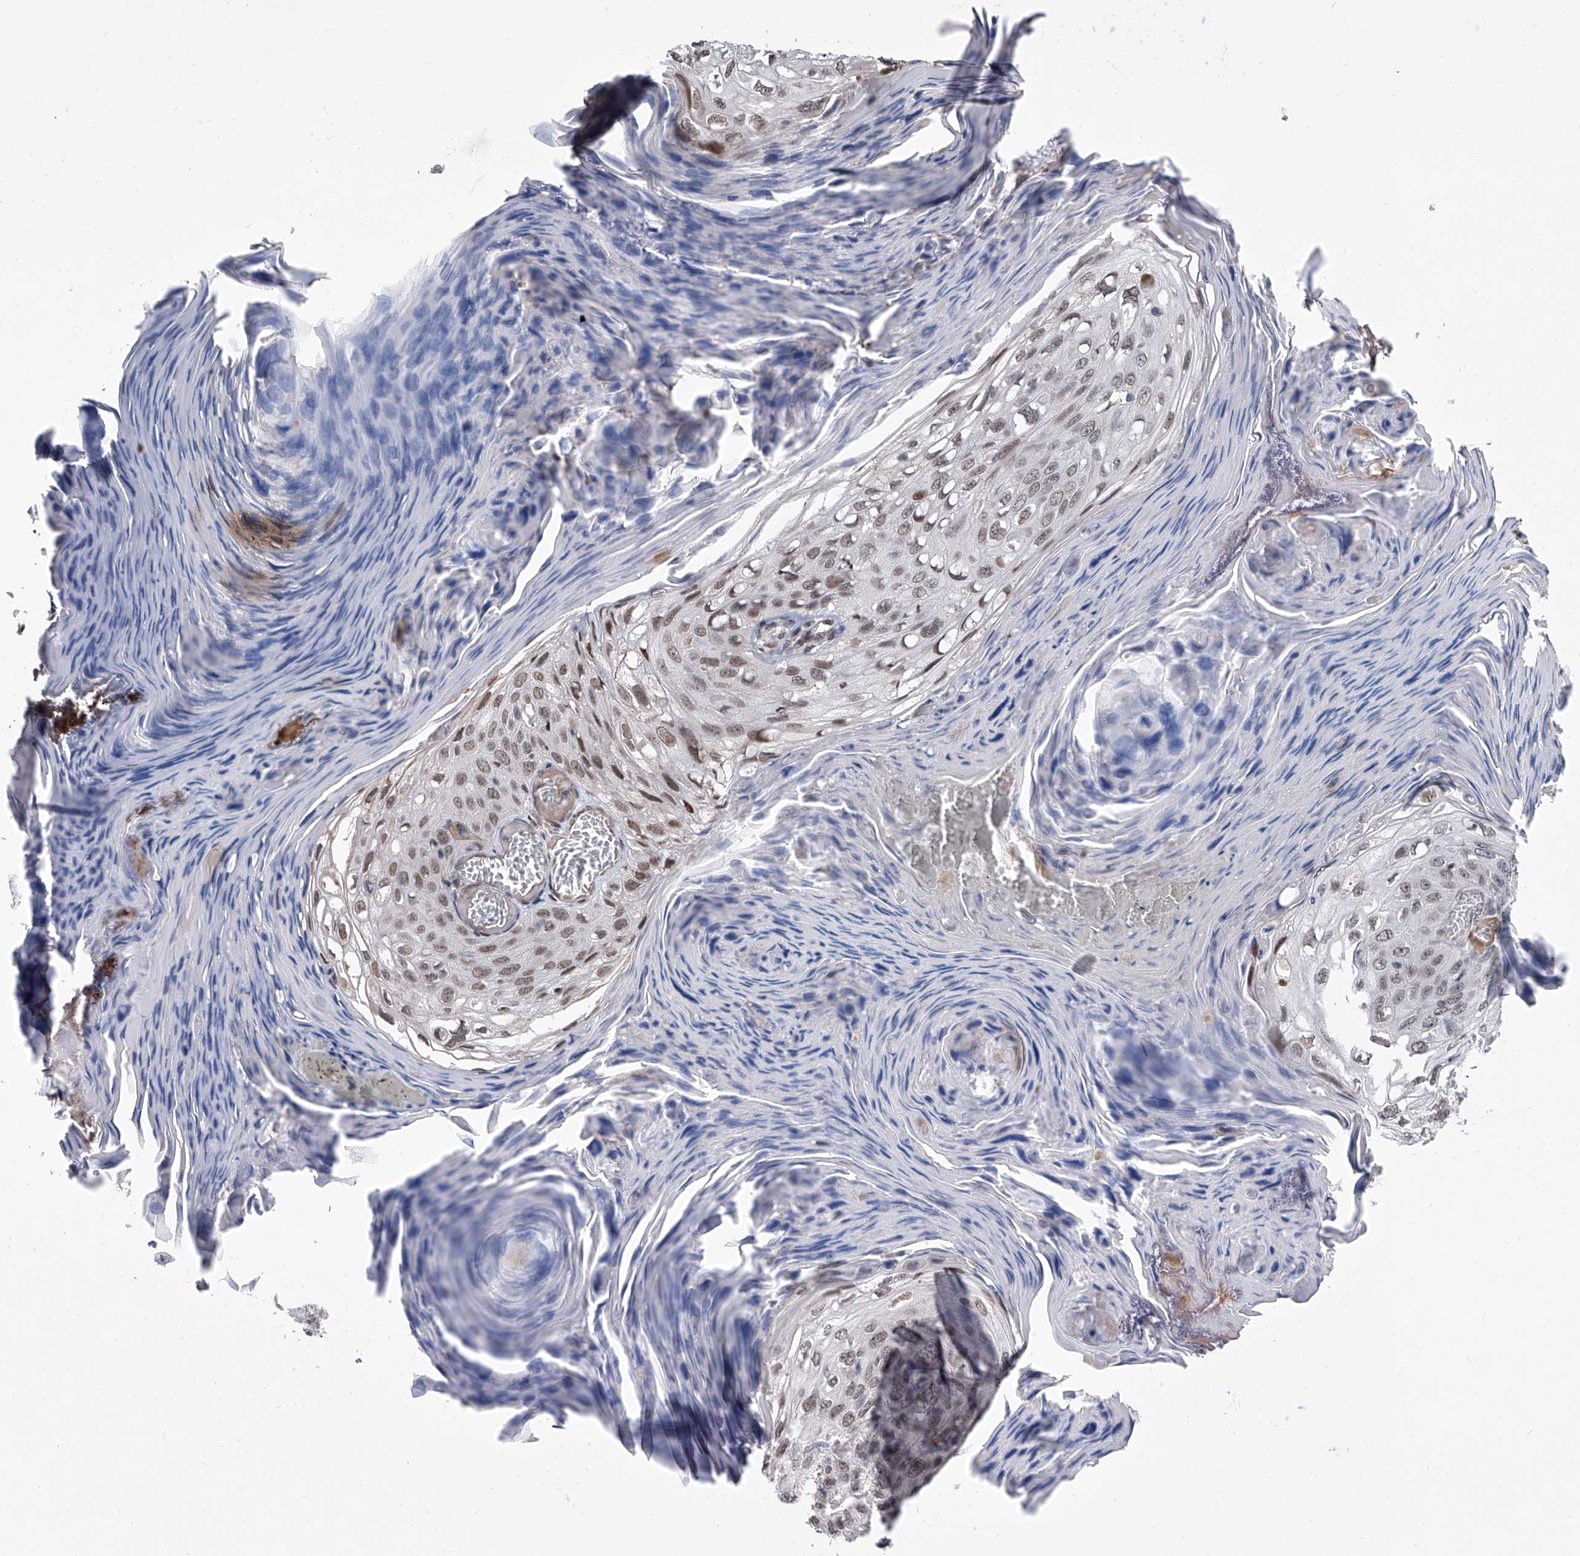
{"staining": {"intensity": "weak", "quantity": "25%-75%", "location": "nuclear"}, "tissue": "skin cancer", "cell_type": "Tumor cells", "image_type": "cancer", "snomed": [{"axis": "morphology", "description": "Squamous cell carcinoma, NOS"}, {"axis": "topography", "description": "Skin"}], "caption": "About 25%-75% of tumor cells in human skin cancer (squamous cell carcinoma) reveal weak nuclear protein staining as visualized by brown immunohistochemical staining.", "gene": "ZNF426", "patient": {"sex": "female", "age": 90}}